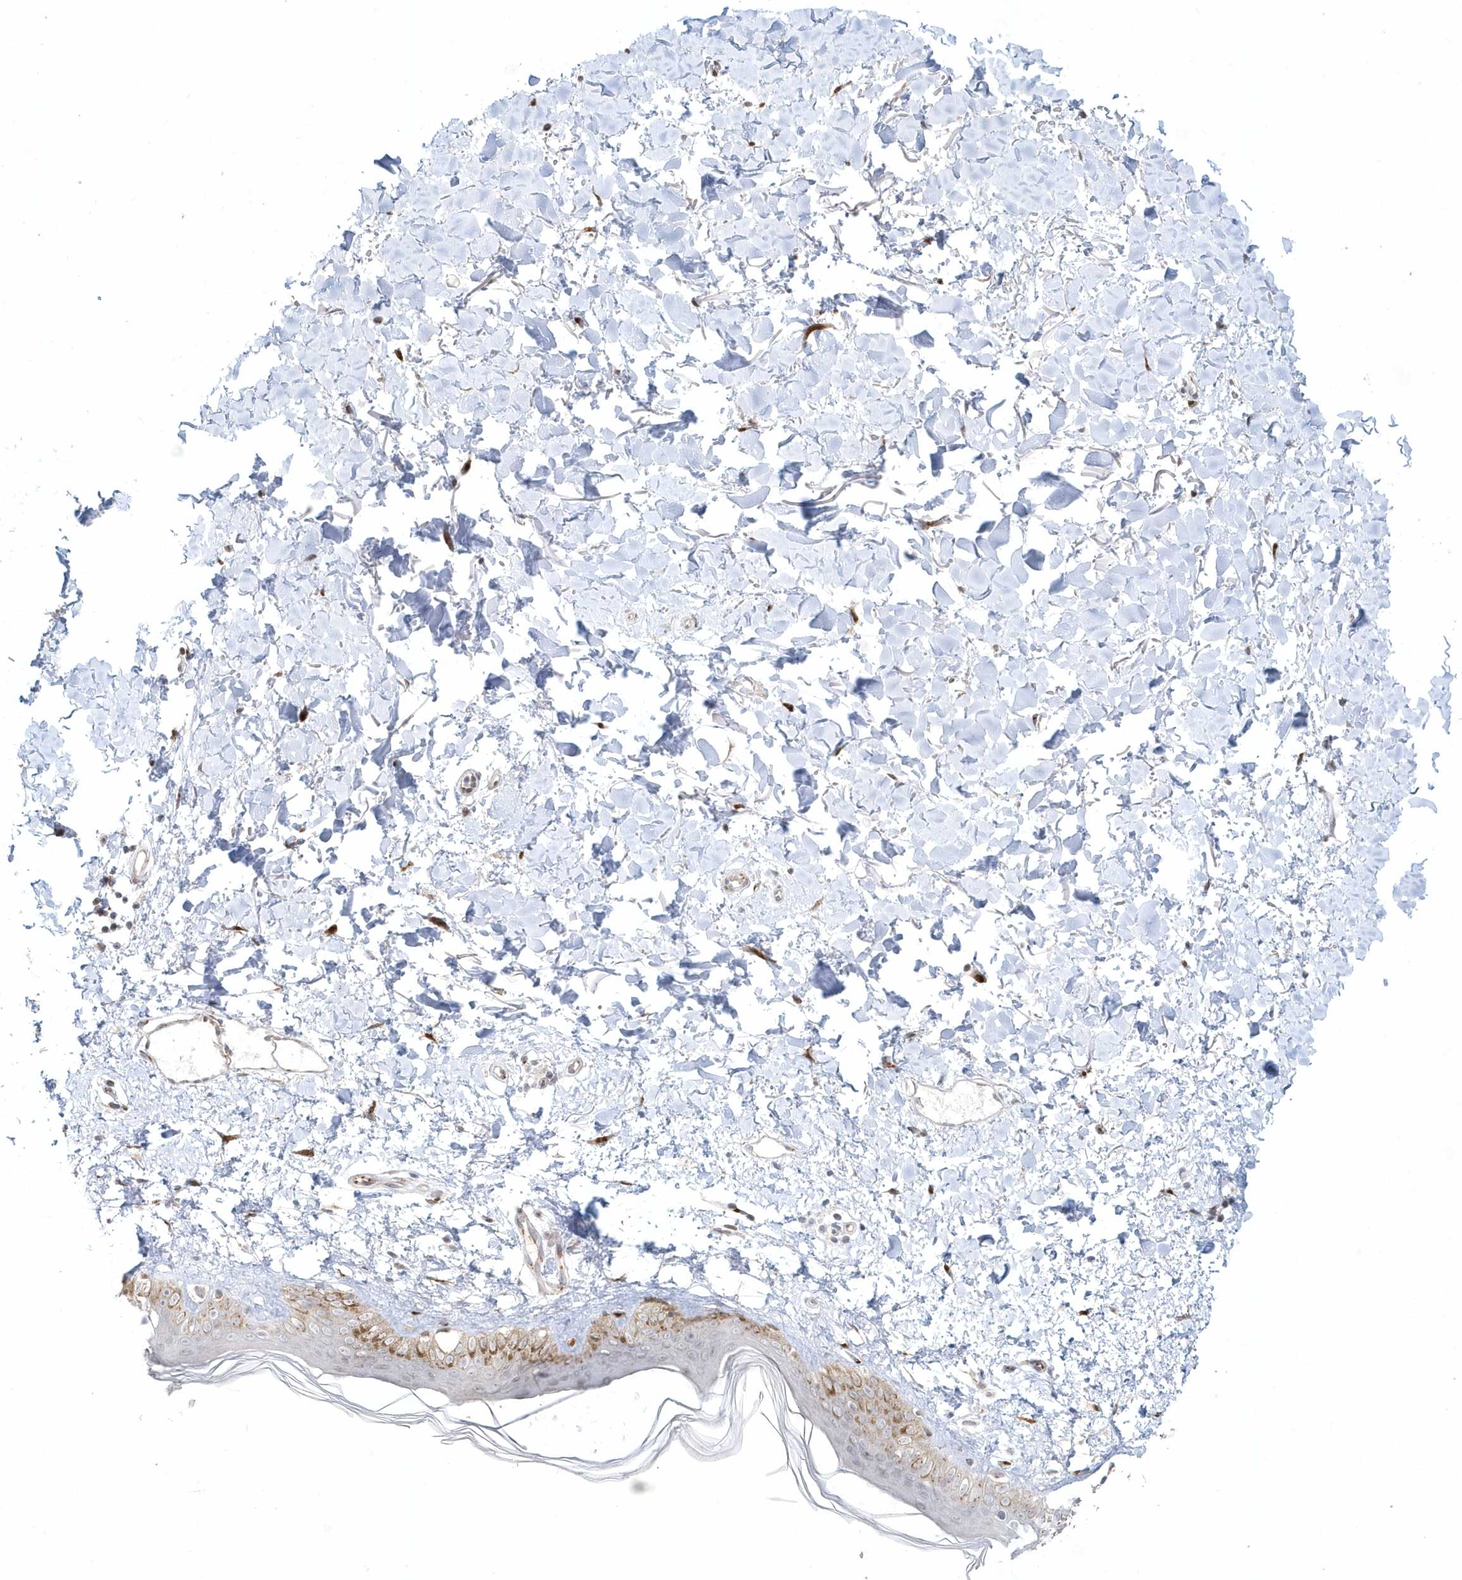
{"staining": {"intensity": "negative", "quantity": "none", "location": "none"}, "tissue": "skin", "cell_type": "Fibroblasts", "image_type": "normal", "snomed": [{"axis": "morphology", "description": "Normal tissue, NOS"}, {"axis": "topography", "description": "Skin"}], "caption": "IHC micrograph of unremarkable skin: human skin stained with DAB (3,3'-diaminobenzidine) exhibits no significant protein expression in fibroblasts. The staining is performed using DAB brown chromogen with nuclei counter-stained in using hematoxylin.", "gene": "DHFR", "patient": {"sex": "female", "age": 58}}